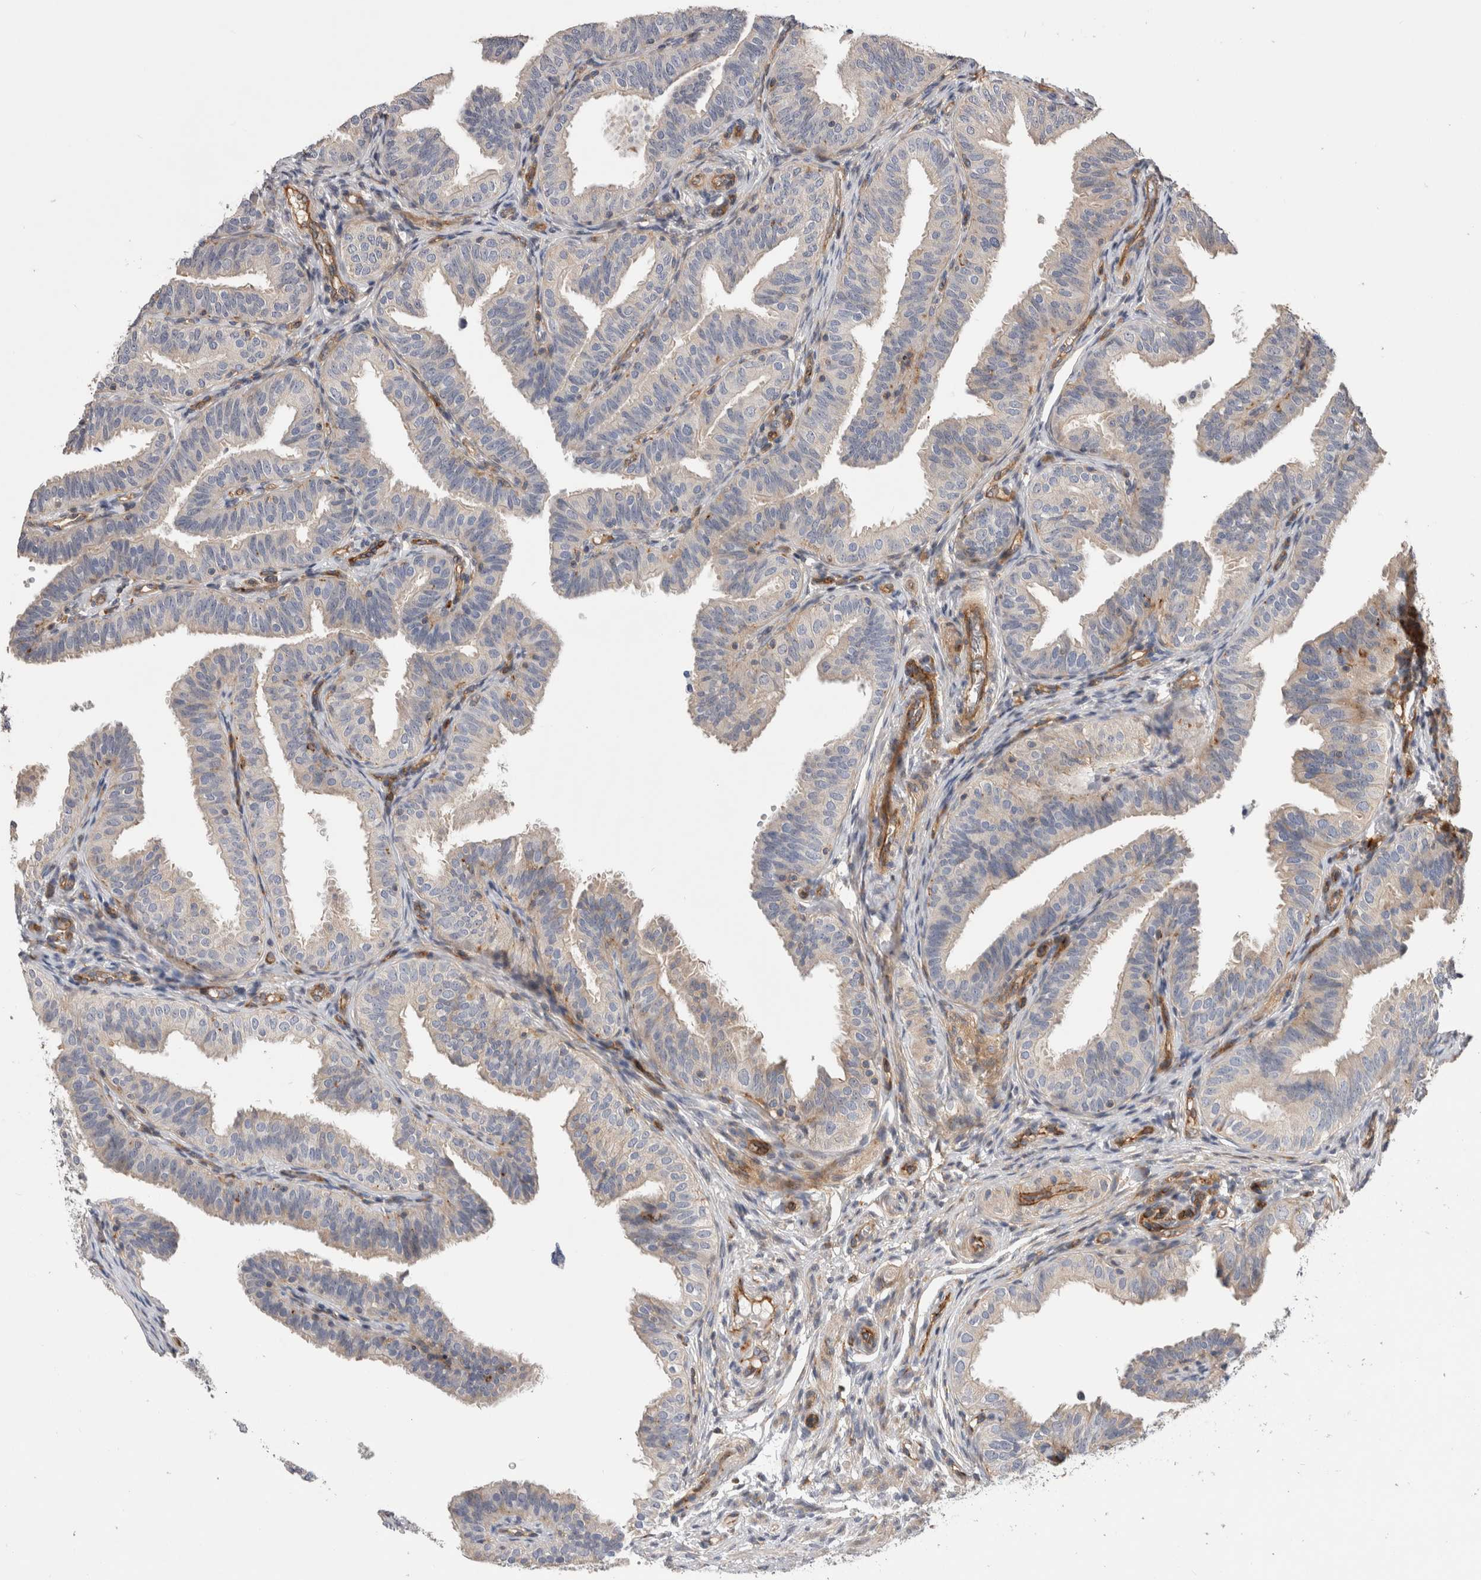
{"staining": {"intensity": "weak", "quantity": "<25%", "location": "cytoplasmic/membranous"}, "tissue": "fallopian tube", "cell_type": "Glandular cells", "image_type": "normal", "snomed": [{"axis": "morphology", "description": "Normal tissue, NOS"}, {"axis": "topography", "description": "Fallopian tube"}], "caption": "High power microscopy image of an immunohistochemistry (IHC) histopathology image of unremarkable fallopian tube, revealing no significant positivity in glandular cells. The staining is performed using DAB (3,3'-diaminobenzidine) brown chromogen with nuclei counter-stained in using hematoxylin.", "gene": "BNIP2", "patient": {"sex": "female", "age": 35}}